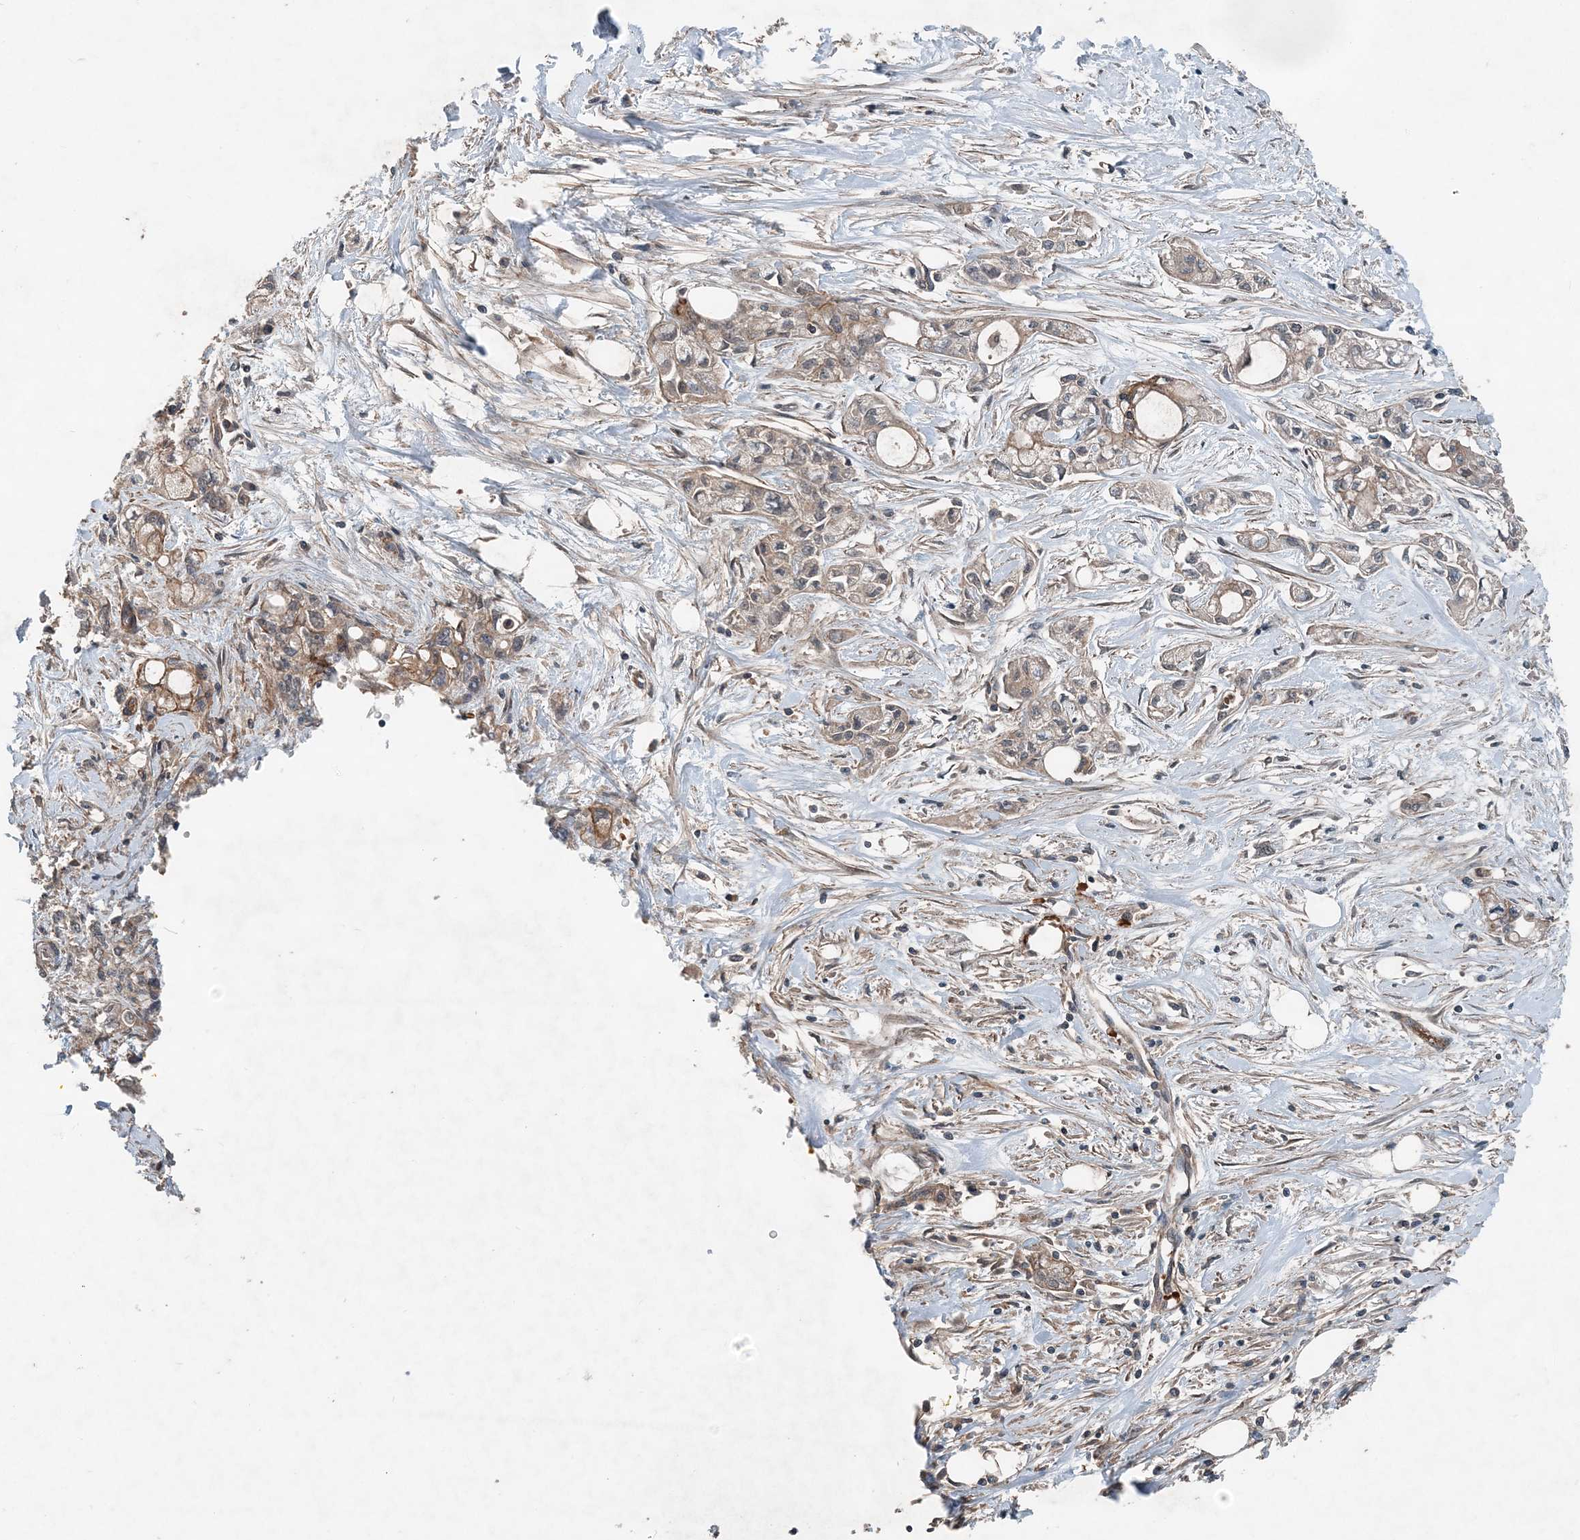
{"staining": {"intensity": "weak", "quantity": "25%-75%", "location": "cytoplasmic/membranous"}, "tissue": "pancreatic cancer", "cell_type": "Tumor cells", "image_type": "cancer", "snomed": [{"axis": "morphology", "description": "Adenocarcinoma, NOS"}, {"axis": "topography", "description": "Pancreas"}], "caption": "Pancreatic cancer stained with DAB (3,3'-diaminobenzidine) immunohistochemistry displays low levels of weak cytoplasmic/membranous staining in approximately 25%-75% of tumor cells.", "gene": "SMPD3", "patient": {"sex": "male", "age": 70}}